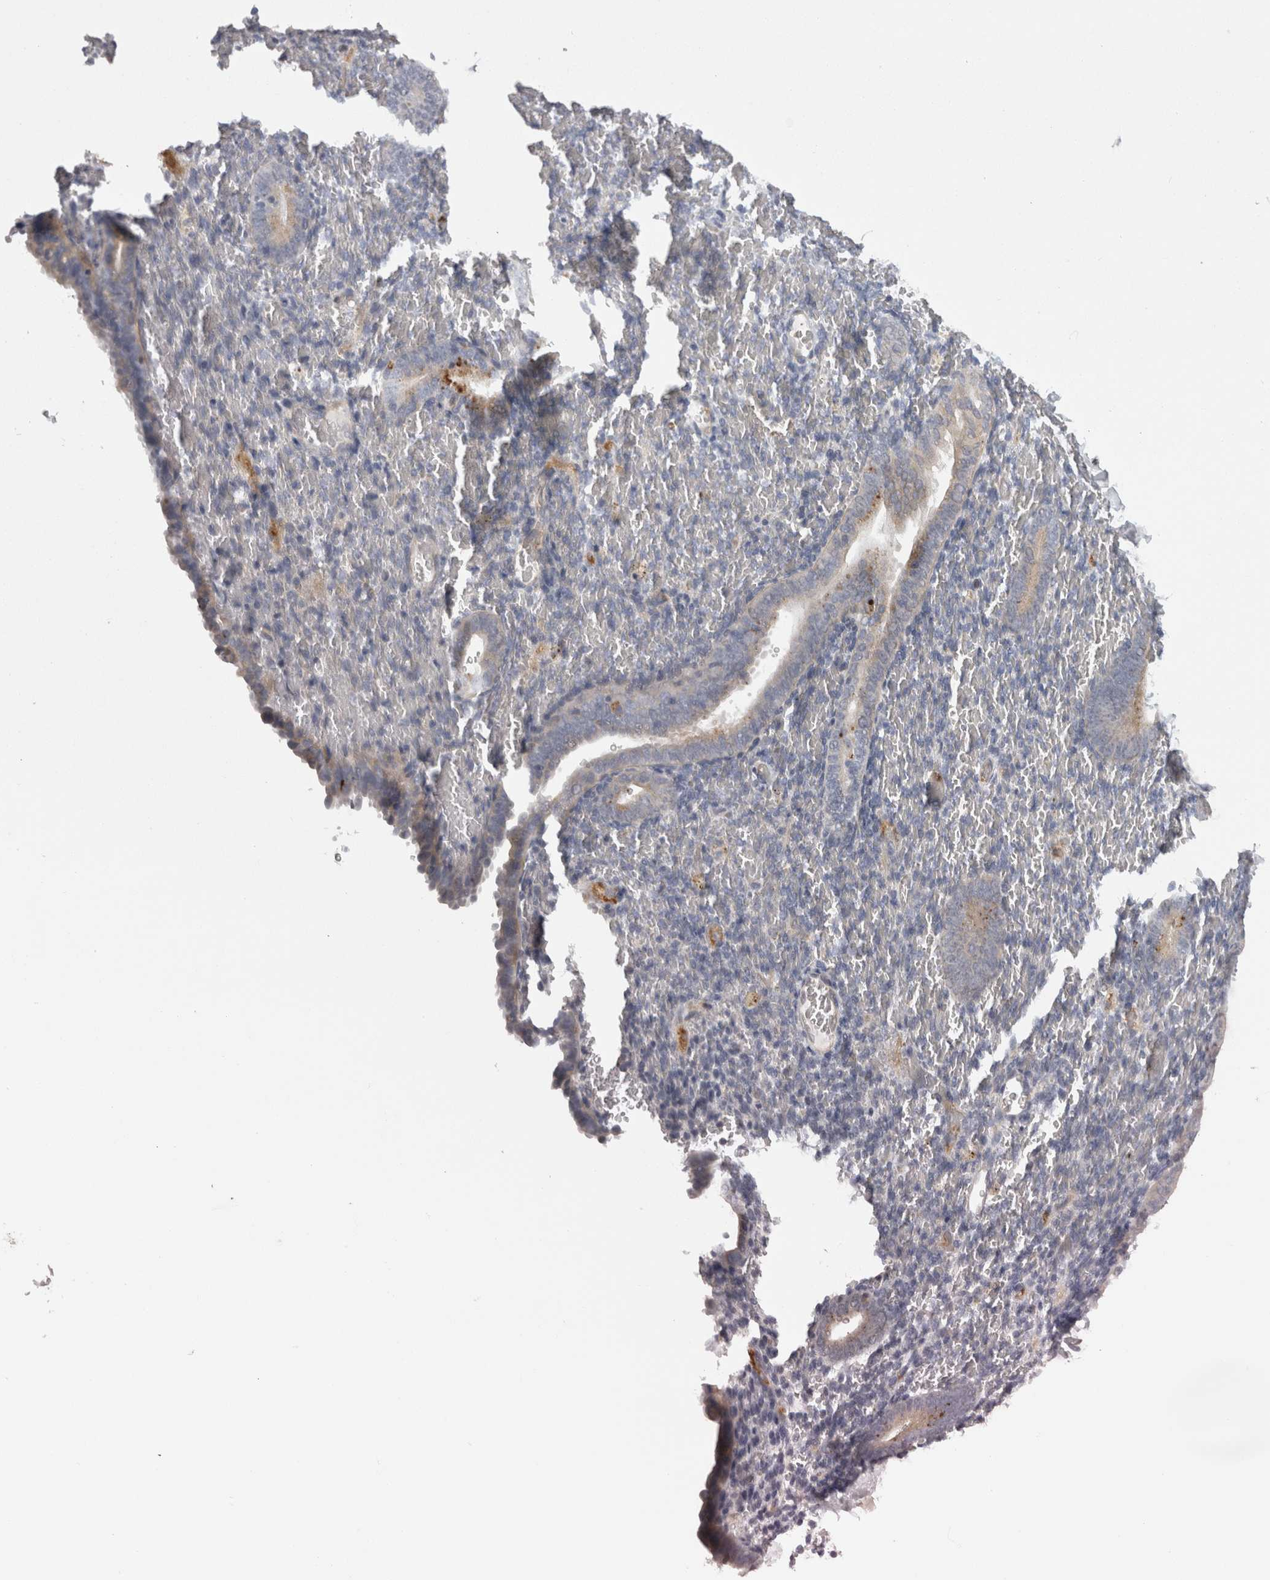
{"staining": {"intensity": "negative", "quantity": "none", "location": "none"}, "tissue": "endometrium", "cell_type": "Cells in endometrial stroma", "image_type": "normal", "snomed": [{"axis": "morphology", "description": "Normal tissue, NOS"}, {"axis": "topography", "description": "Endometrium"}], "caption": "DAB immunohistochemical staining of normal endometrium displays no significant expression in cells in endometrial stroma.", "gene": "RMDN1", "patient": {"sex": "female", "age": 51}}